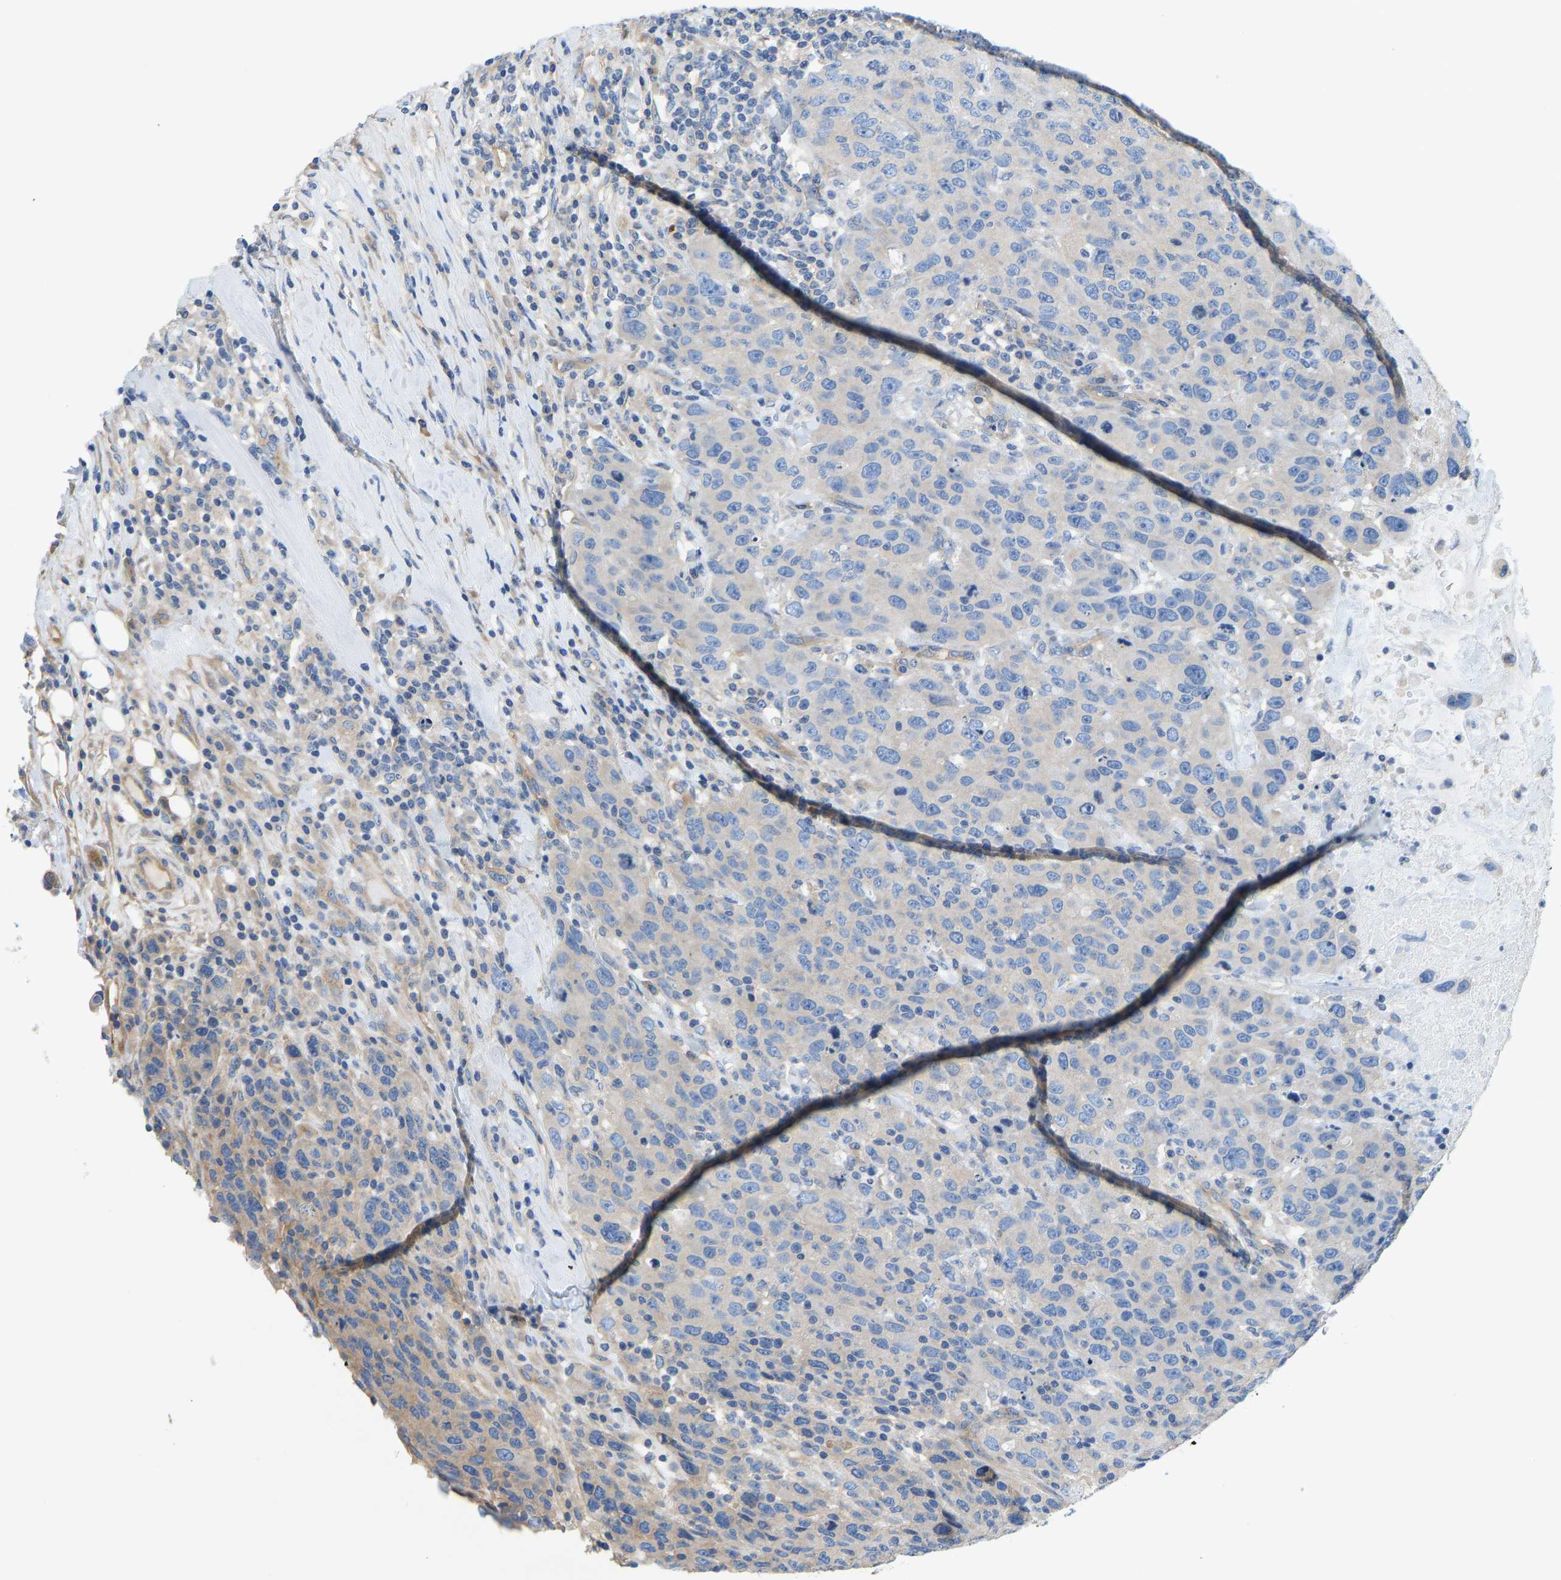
{"staining": {"intensity": "weak", "quantity": "<25%", "location": "cytoplasmic/membranous"}, "tissue": "breast cancer", "cell_type": "Tumor cells", "image_type": "cancer", "snomed": [{"axis": "morphology", "description": "Duct carcinoma"}, {"axis": "topography", "description": "Breast"}], "caption": "Tumor cells are negative for protein expression in human breast cancer.", "gene": "CHAD", "patient": {"sex": "female", "age": 37}}